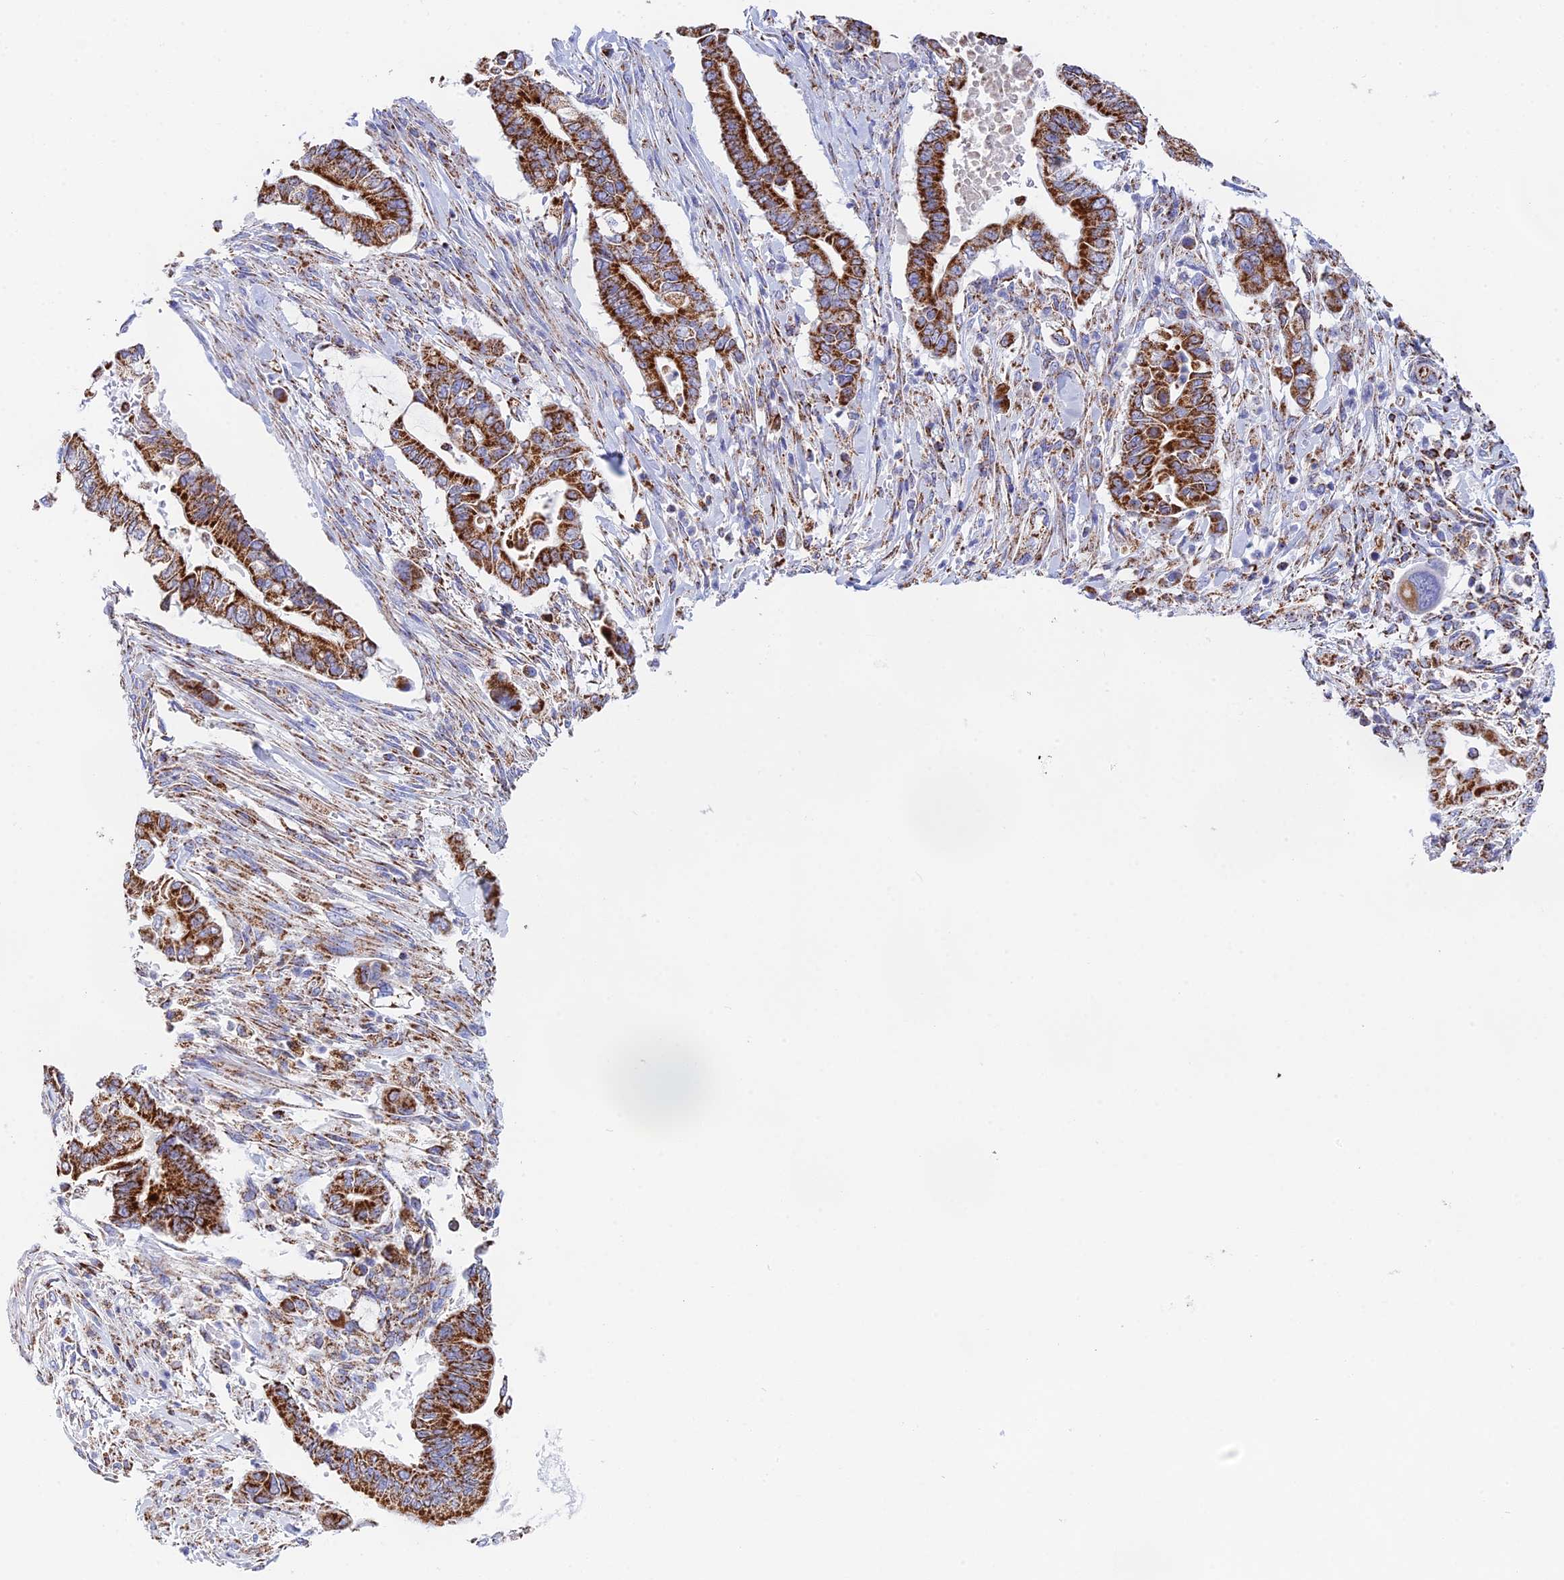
{"staining": {"intensity": "strong", "quantity": ">75%", "location": "cytoplasmic/membranous"}, "tissue": "pancreatic cancer", "cell_type": "Tumor cells", "image_type": "cancer", "snomed": [{"axis": "morphology", "description": "Adenocarcinoma, NOS"}, {"axis": "topography", "description": "Pancreas"}], "caption": "An image showing strong cytoplasmic/membranous positivity in about >75% of tumor cells in pancreatic cancer, as visualized by brown immunohistochemical staining.", "gene": "NDUFA5", "patient": {"sex": "male", "age": 68}}